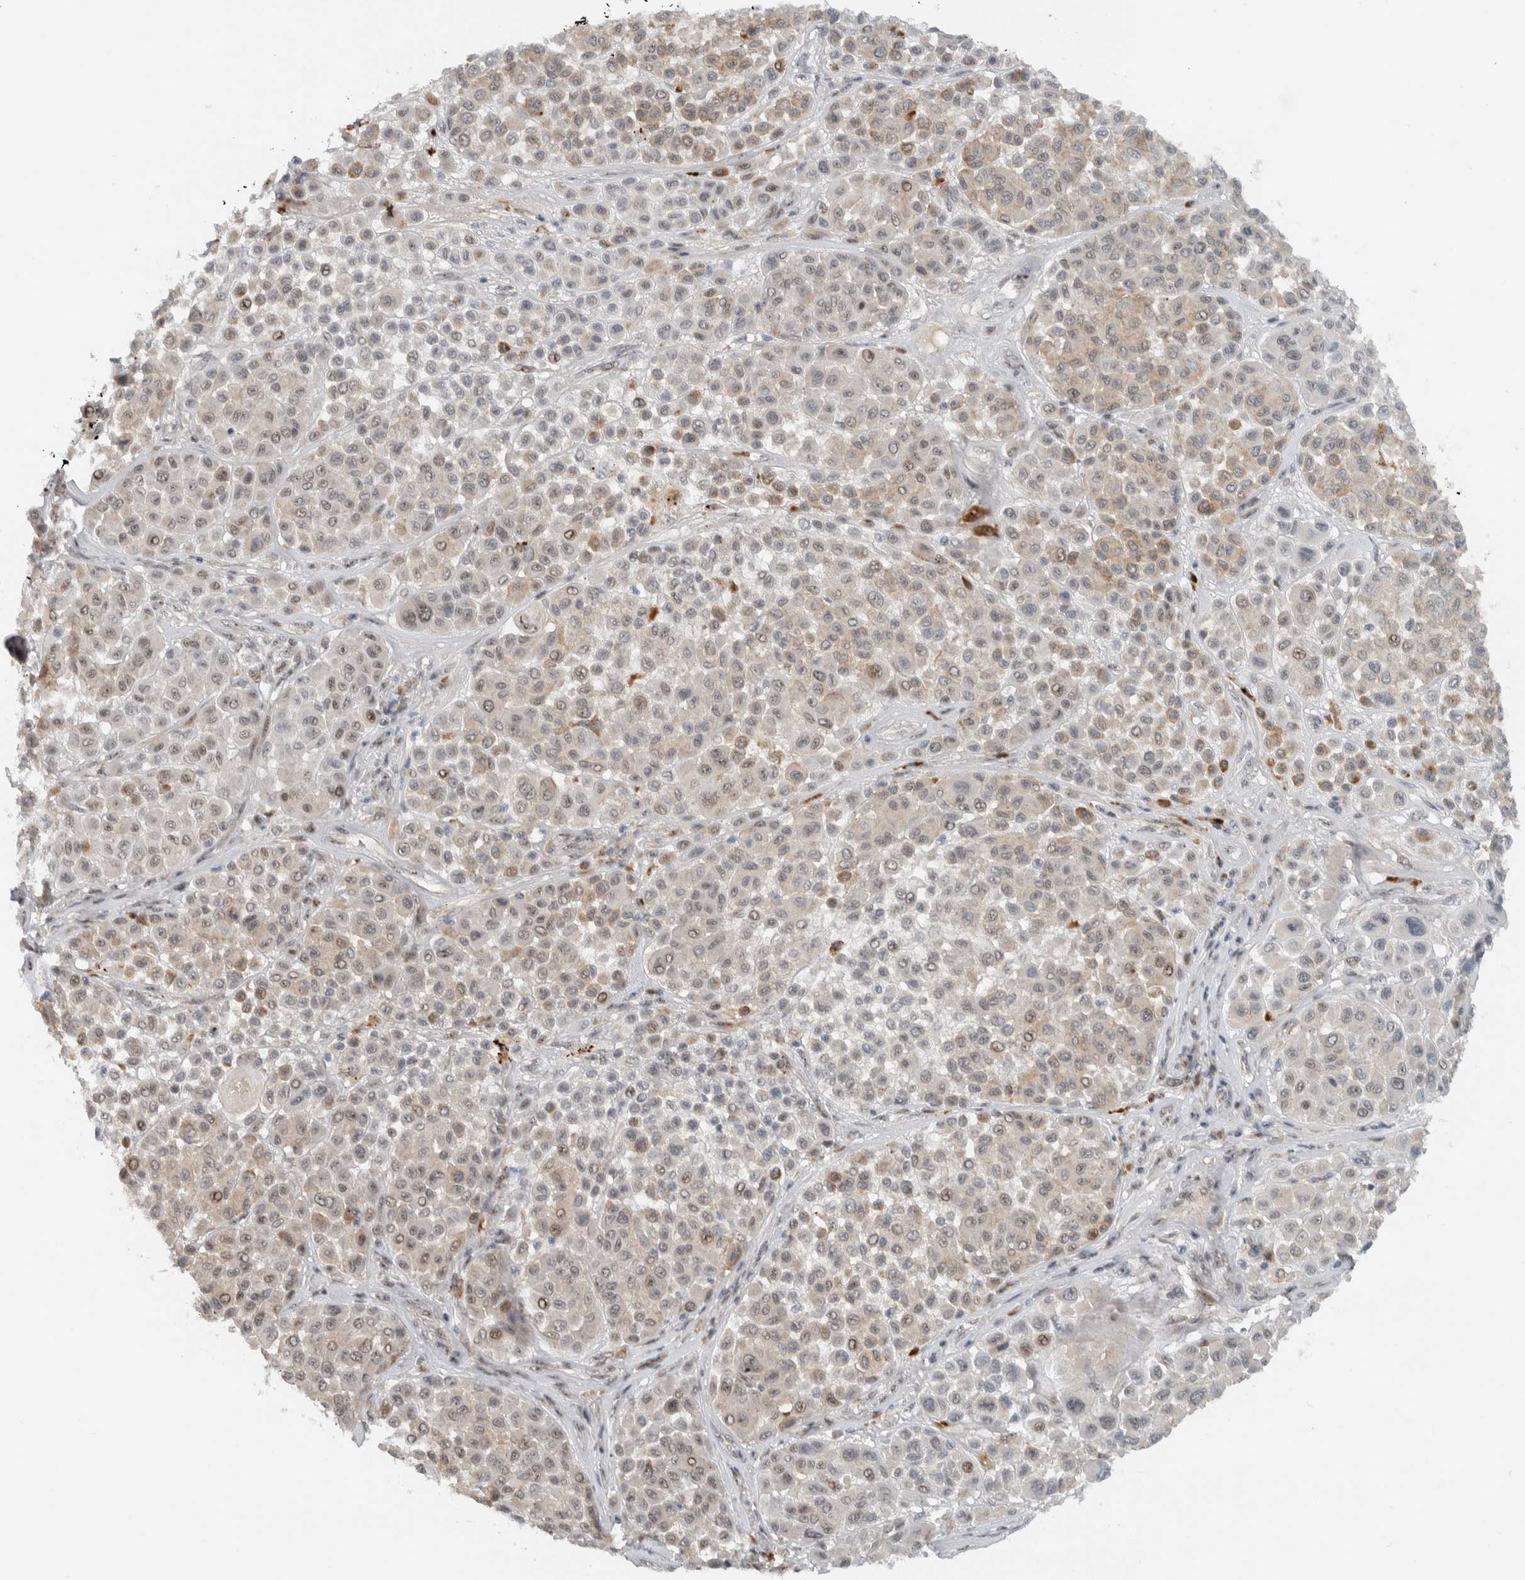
{"staining": {"intensity": "moderate", "quantity": "<25%", "location": "nuclear"}, "tissue": "melanoma", "cell_type": "Tumor cells", "image_type": "cancer", "snomed": [{"axis": "morphology", "description": "Malignant melanoma, Metastatic site"}, {"axis": "topography", "description": "Soft tissue"}], "caption": "A brown stain highlights moderate nuclear expression of a protein in malignant melanoma (metastatic site) tumor cells.", "gene": "ZFP91", "patient": {"sex": "male", "age": 41}}